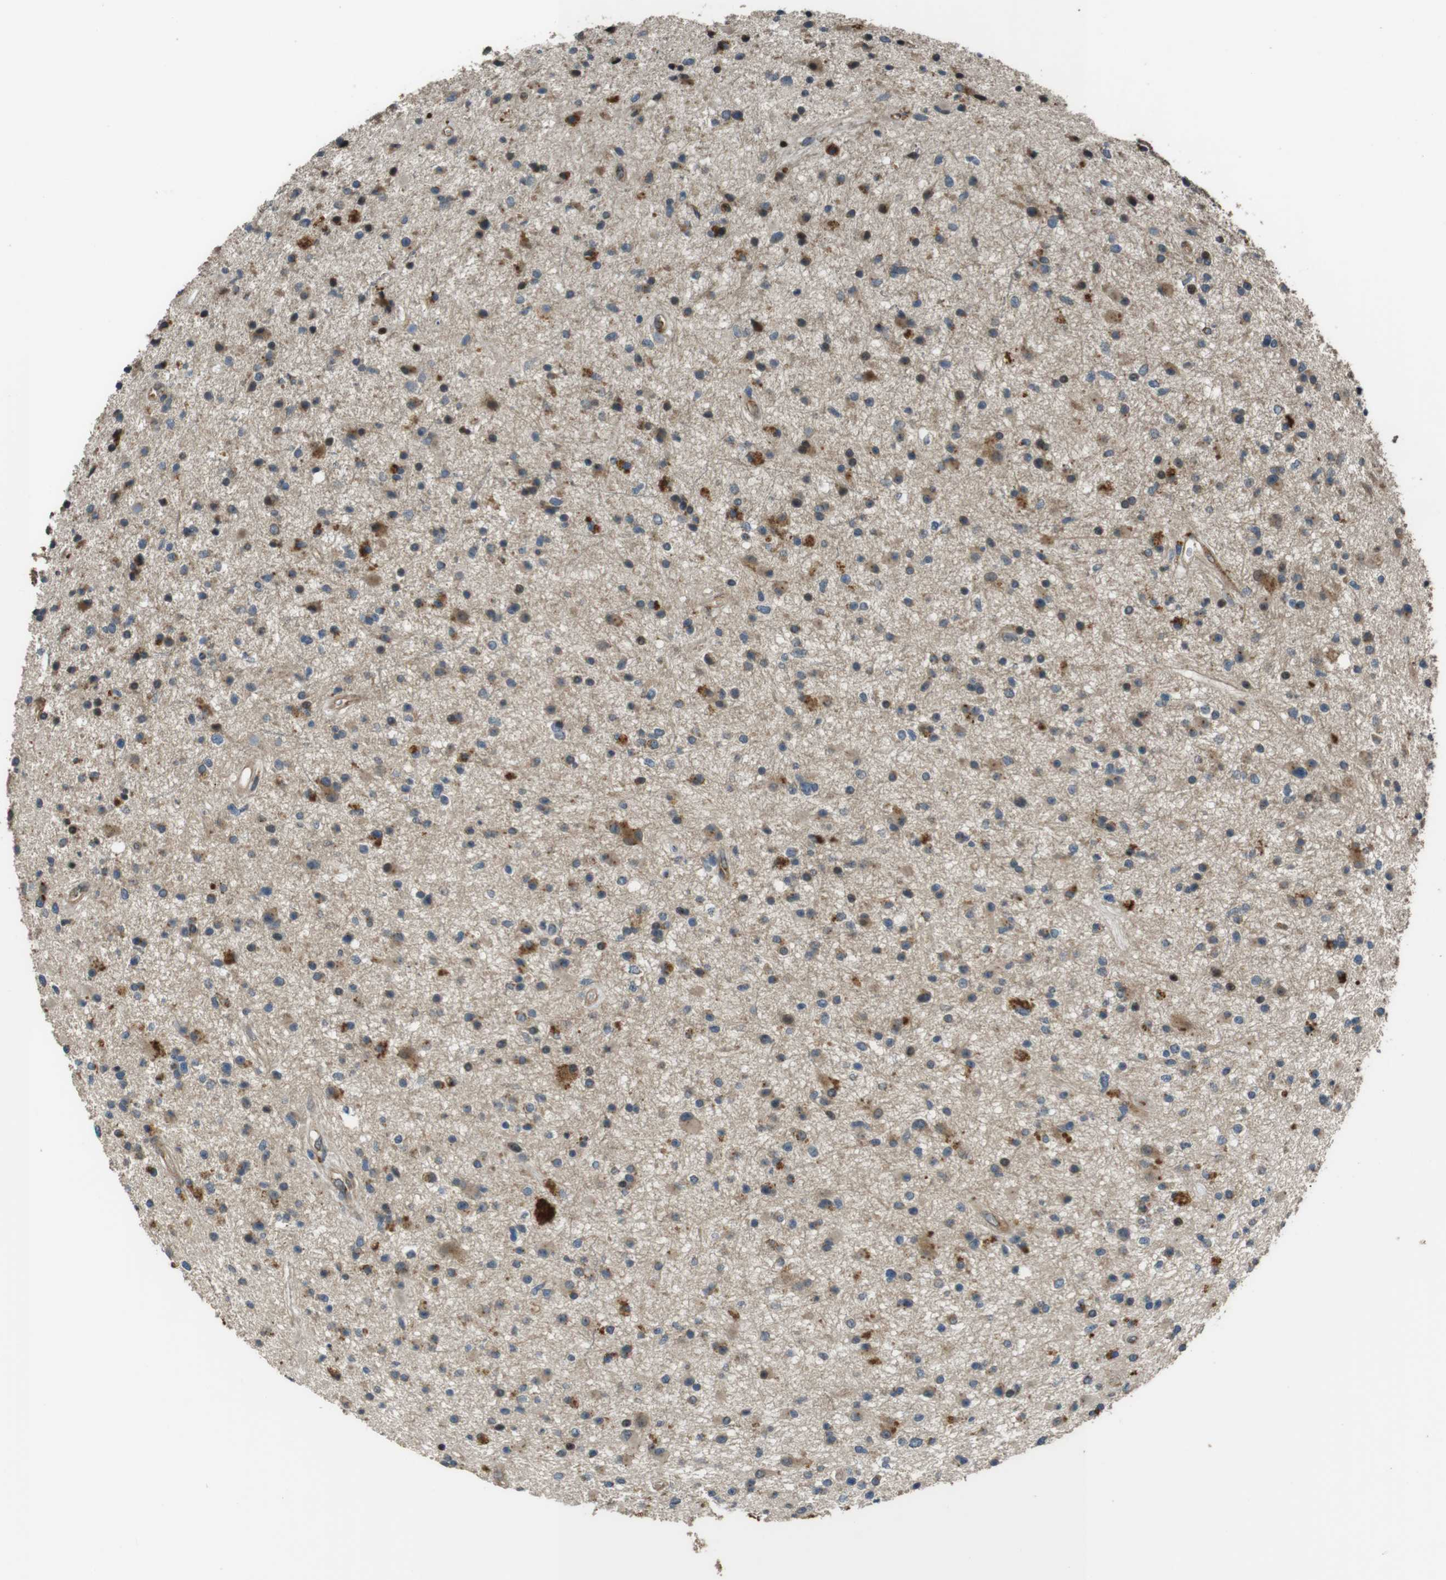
{"staining": {"intensity": "moderate", "quantity": ">75%", "location": "cytoplasmic/membranous"}, "tissue": "glioma", "cell_type": "Tumor cells", "image_type": "cancer", "snomed": [{"axis": "morphology", "description": "Glioma, malignant, High grade"}, {"axis": "topography", "description": "Brain"}], "caption": "This photomicrograph displays glioma stained with immunohistochemistry to label a protein in brown. The cytoplasmic/membranous of tumor cells show moderate positivity for the protein. Nuclei are counter-stained blue.", "gene": "MSRB3", "patient": {"sex": "male", "age": 33}}